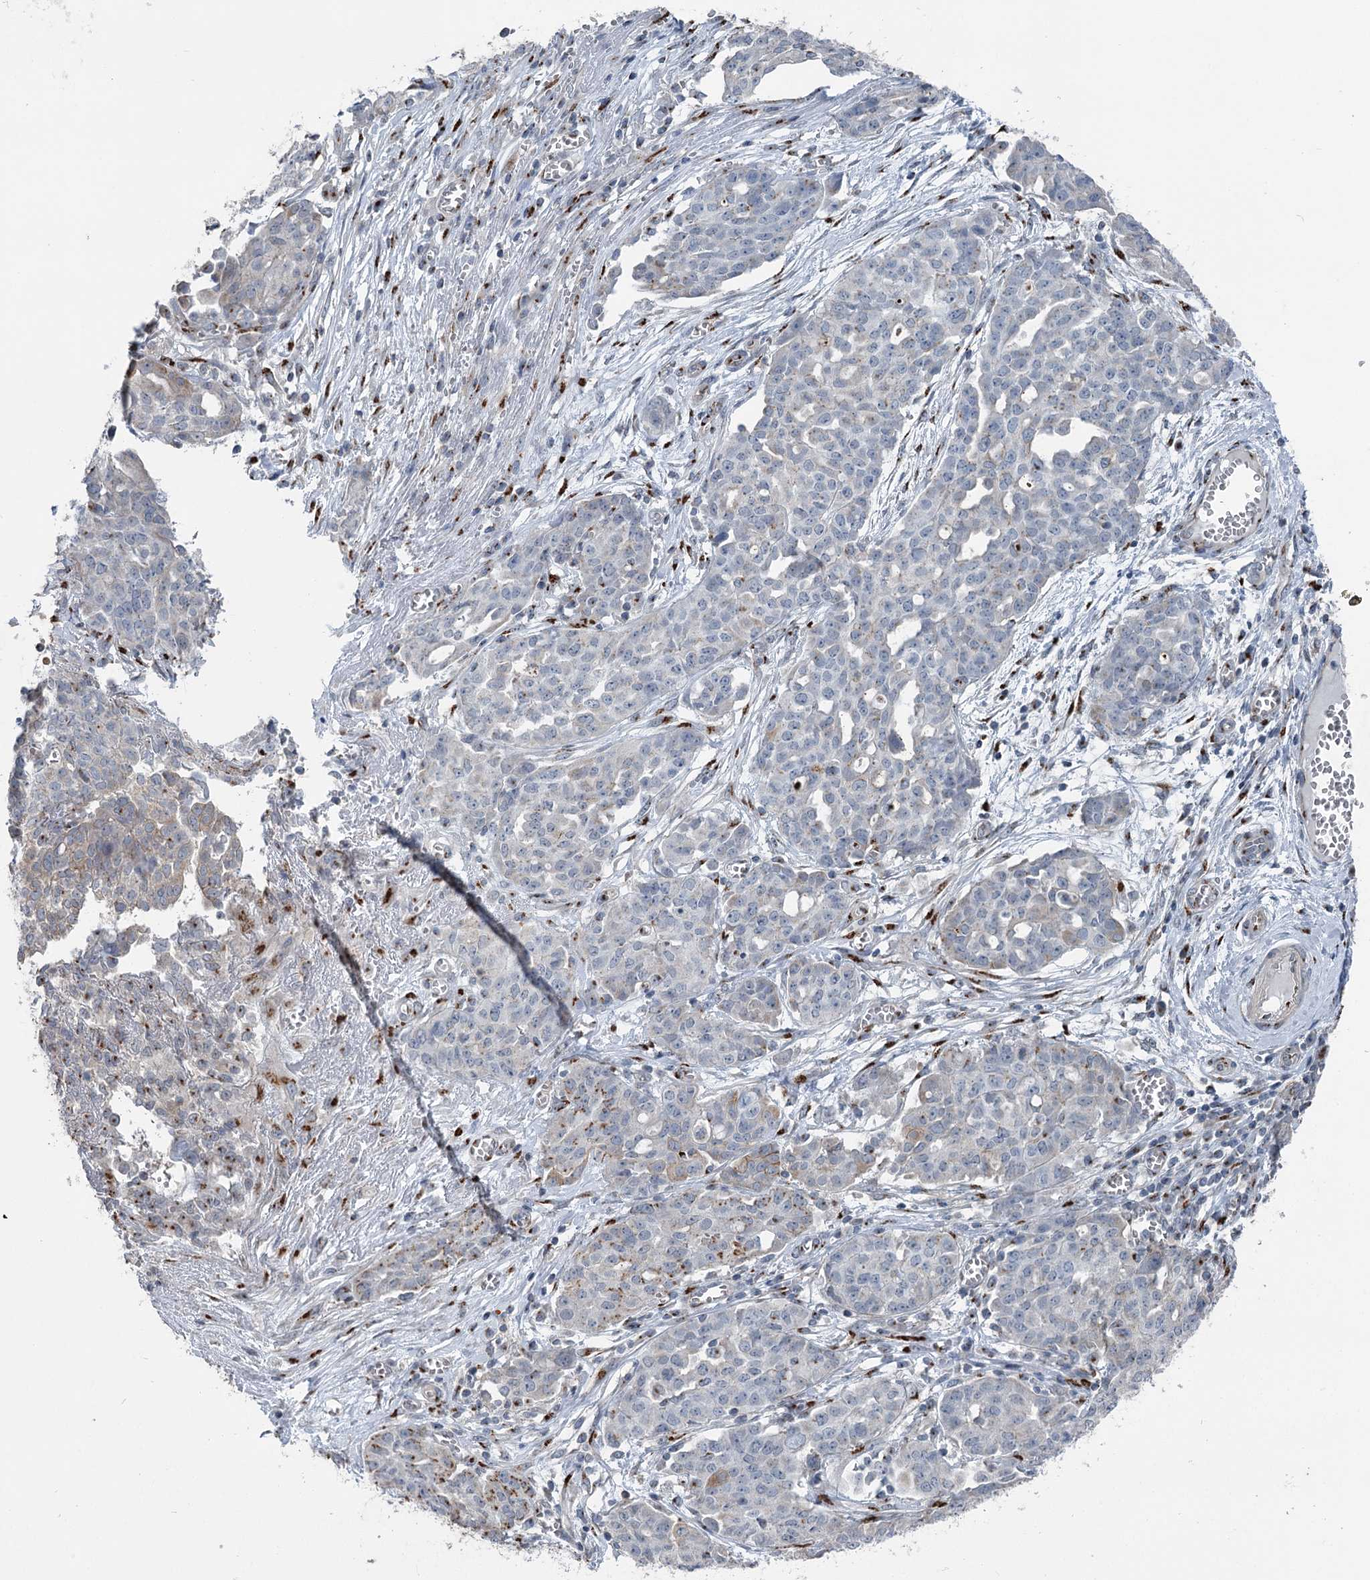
{"staining": {"intensity": "moderate", "quantity": "<25%", "location": "cytoplasmic/membranous"}, "tissue": "ovarian cancer", "cell_type": "Tumor cells", "image_type": "cancer", "snomed": [{"axis": "morphology", "description": "Cystadenocarcinoma, serous, NOS"}, {"axis": "topography", "description": "Soft tissue"}, {"axis": "topography", "description": "Ovary"}], "caption": "Tumor cells display low levels of moderate cytoplasmic/membranous positivity in about <25% of cells in ovarian cancer. The staining is performed using DAB (3,3'-diaminobenzidine) brown chromogen to label protein expression. The nuclei are counter-stained blue using hematoxylin.", "gene": "ITIH5", "patient": {"sex": "female", "age": 57}}